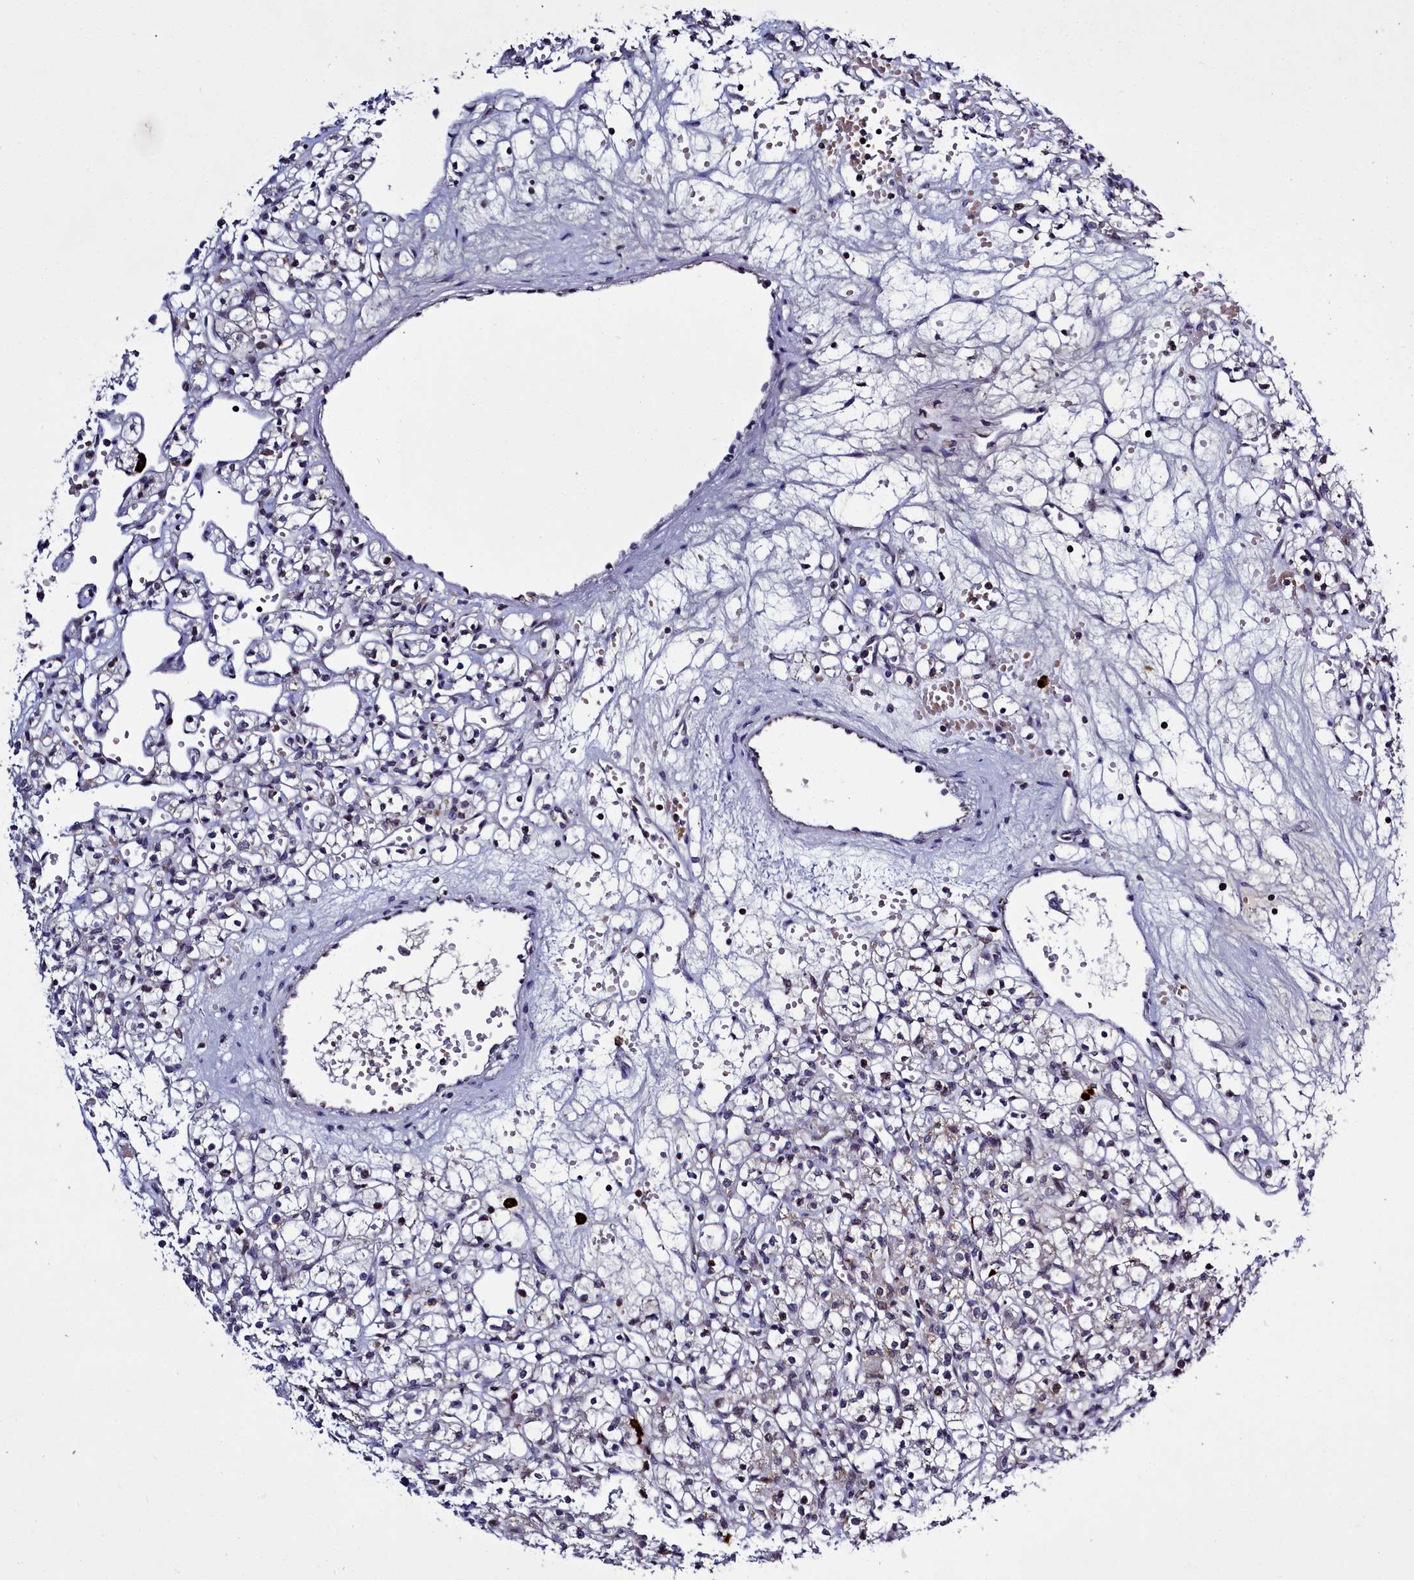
{"staining": {"intensity": "negative", "quantity": "none", "location": "none"}, "tissue": "renal cancer", "cell_type": "Tumor cells", "image_type": "cancer", "snomed": [{"axis": "morphology", "description": "Adenocarcinoma, NOS"}, {"axis": "topography", "description": "Kidney"}], "caption": "There is no significant expression in tumor cells of renal cancer.", "gene": "POM121L2", "patient": {"sex": "female", "age": 59}}